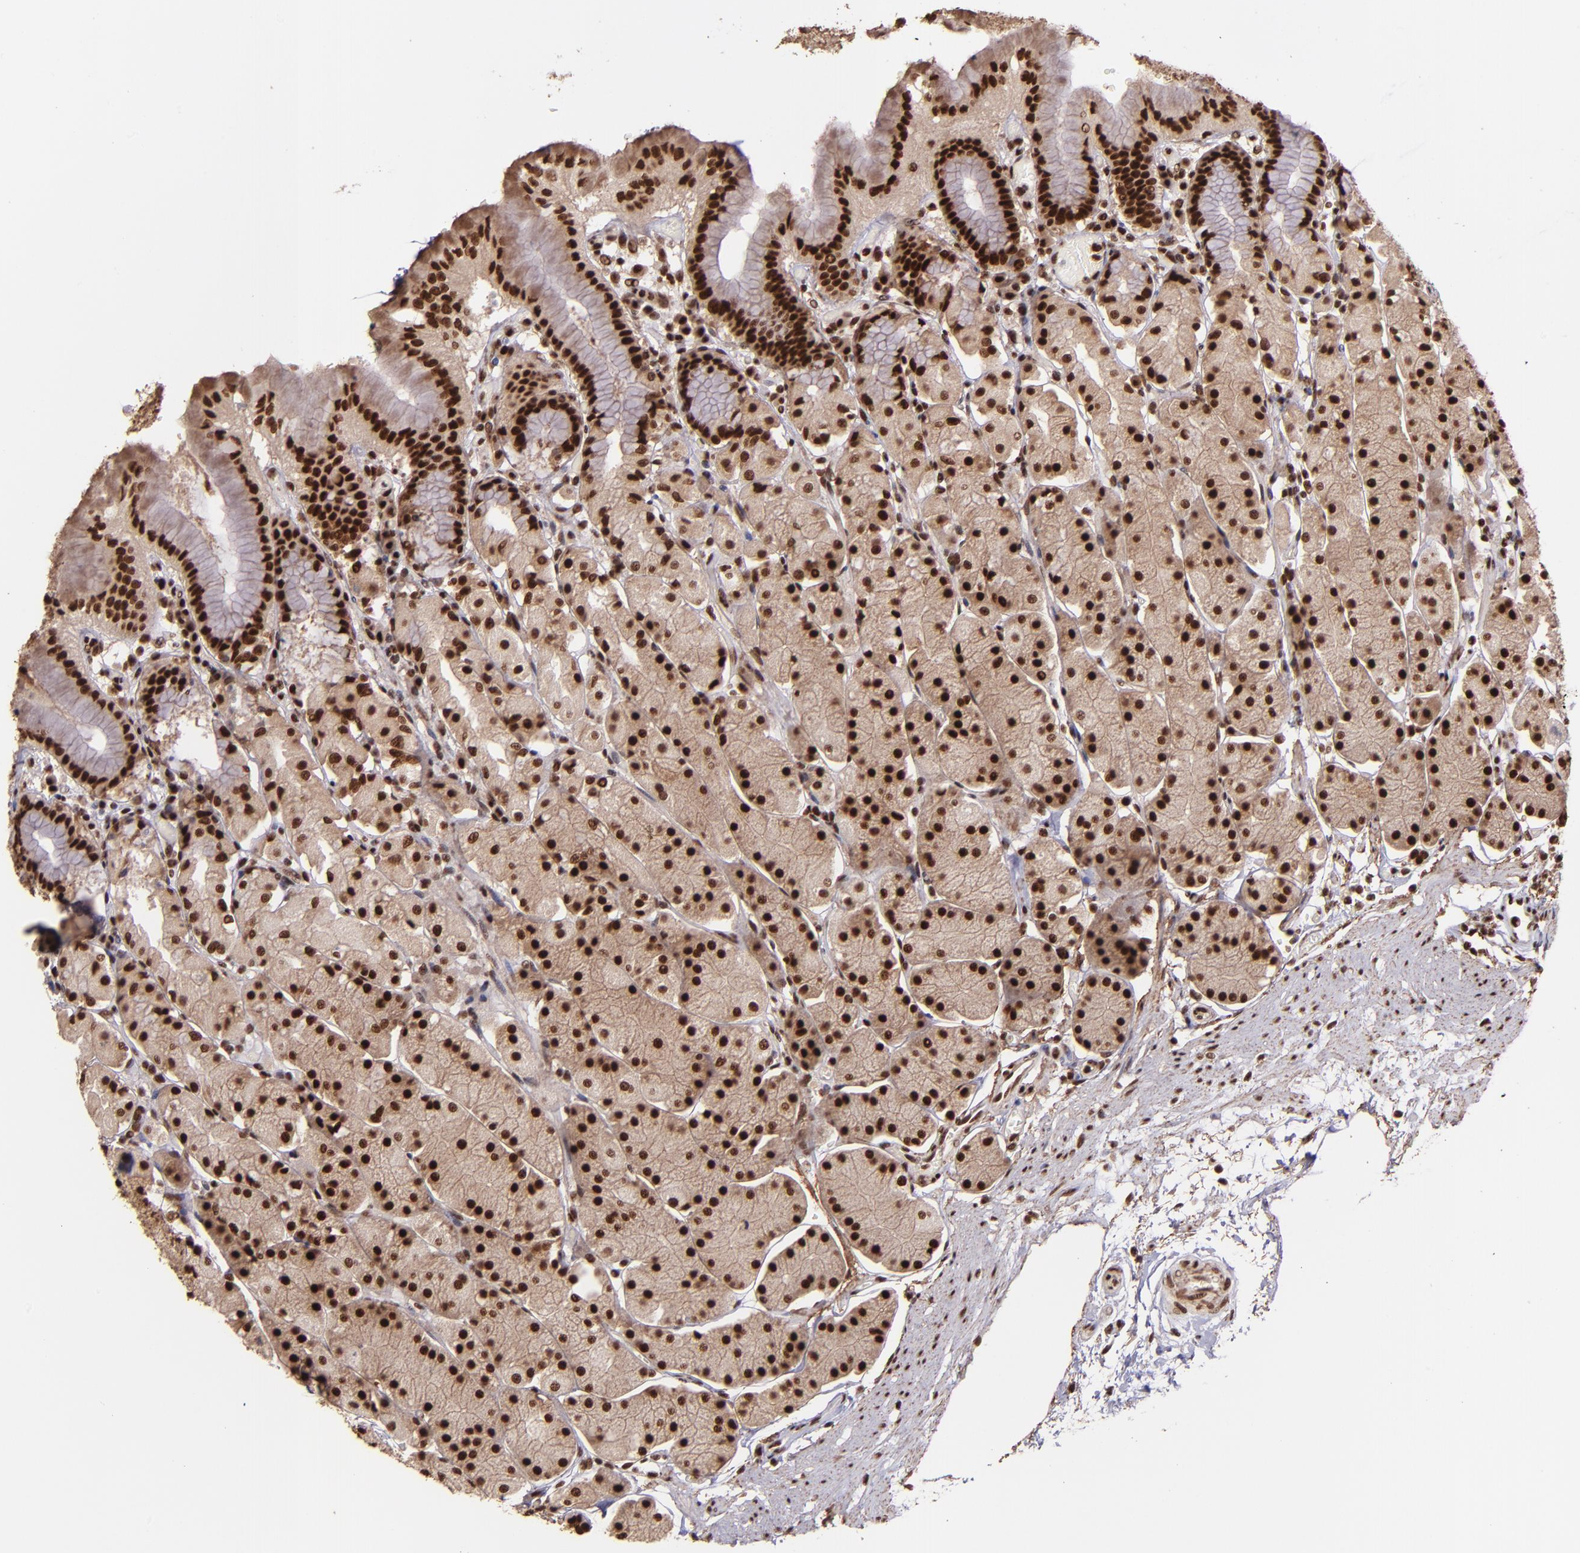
{"staining": {"intensity": "strong", "quantity": ">75%", "location": "cytoplasmic/membranous,nuclear"}, "tissue": "stomach", "cell_type": "Glandular cells", "image_type": "normal", "snomed": [{"axis": "morphology", "description": "Normal tissue, NOS"}, {"axis": "topography", "description": "Stomach, upper"}, {"axis": "topography", "description": "Stomach"}], "caption": "Brown immunohistochemical staining in unremarkable human stomach demonstrates strong cytoplasmic/membranous,nuclear positivity in about >75% of glandular cells.", "gene": "PQBP1", "patient": {"sex": "male", "age": 76}}